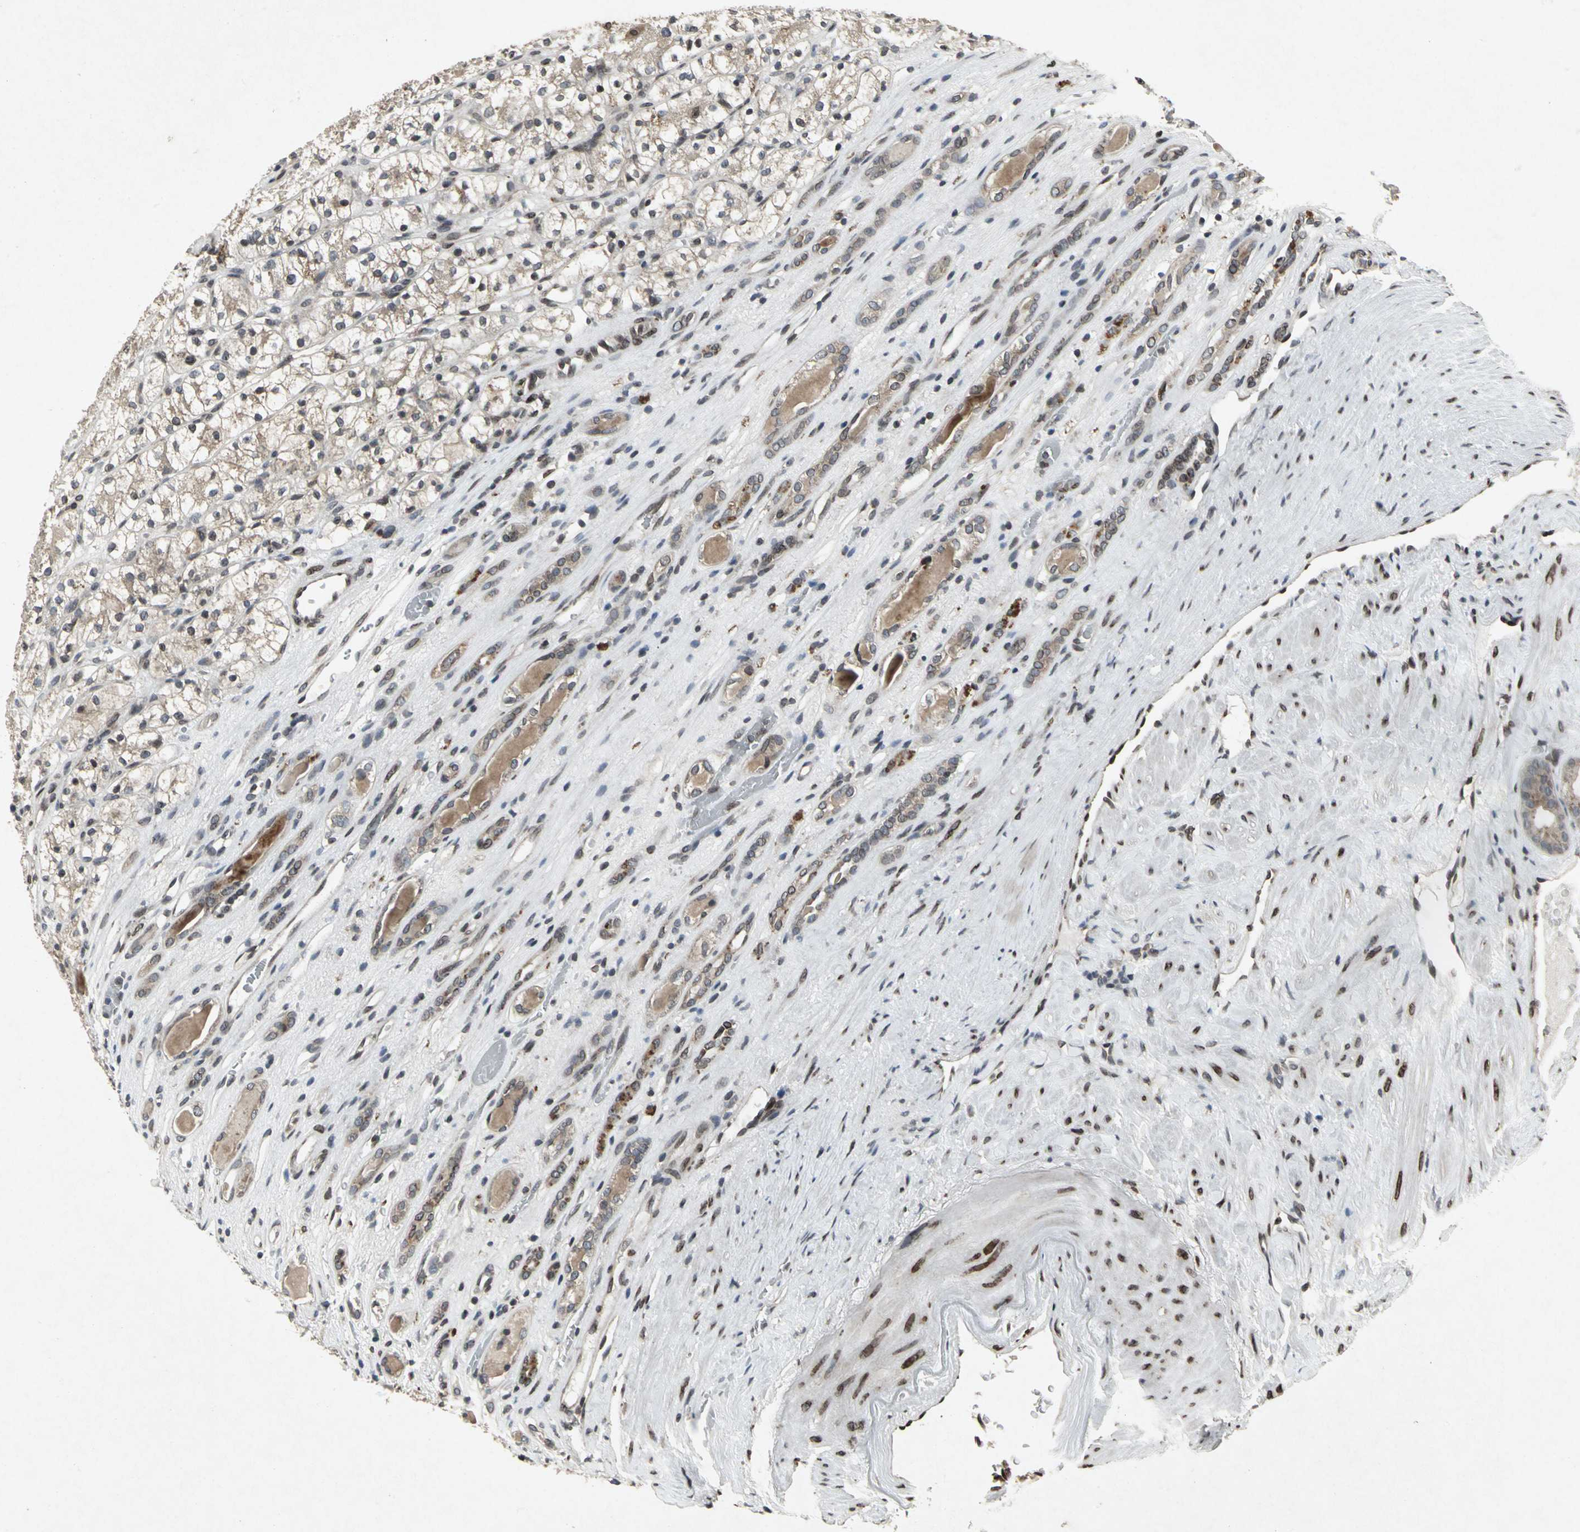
{"staining": {"intensity": "moderate", "quantity": "25%-75%", "location": "cytoplasmic/membranous,nuclear"}, "tissue": "renal cancer", "cell_type": "Tumor cells", "image_type": "cancer", "snomed": [{"axis": "morphology", "description": "Adenocarcinoma, NOS"}, {"axis": "topography", "description": "Kidney"}], "caption": "Renal cancer (adenocarcinoma) tissue displays moderate cytoplasmic/membranous and nuclear staining in about 25%-75% of tumor cells Using DAB (3,3'-diaminobenzidine) (brown) and hematoxylin (blue) stains, captured at high magnification using brightfield microscopy.", "gene": "SH2B3", "patient": {"sex": "female", "age": 60}}